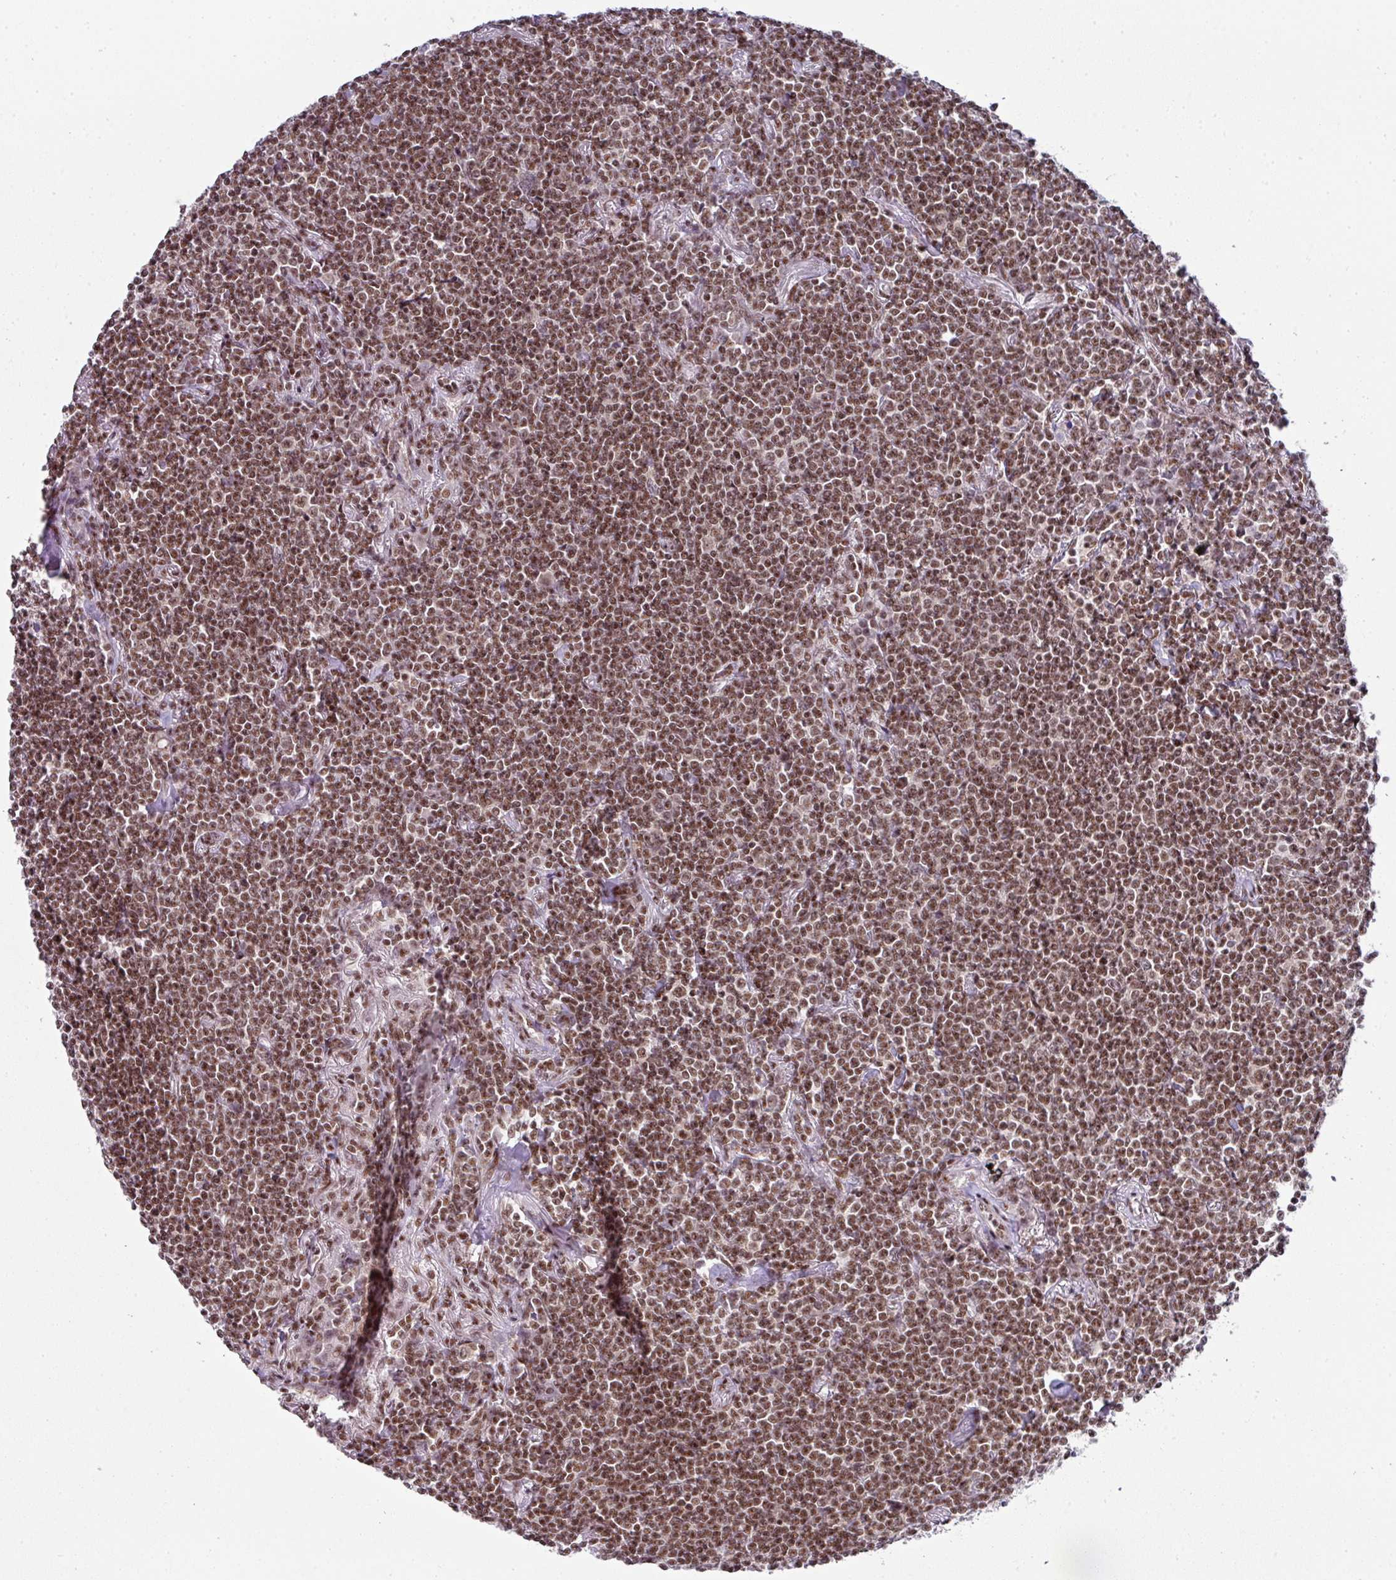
{"staining": {"intensity": "moderate", "quantity": ">75%", "location": "nuclear"}, "tissue": "lymphoma", "cell_type": "Tumor cells", "image_type": "cancer", "snomed": [{"axis": "morphology", "description": "Malignant lymphoma, non-Hodgkin's type, Low grade"}, {"axis": "topography", "description": "Lung"}], "caption": "Human lymphoma stained with a protein marker displays moderate staining in tumor cells.", "gene": "NFYA", "patient": {"sex": "female", "age": 71}}